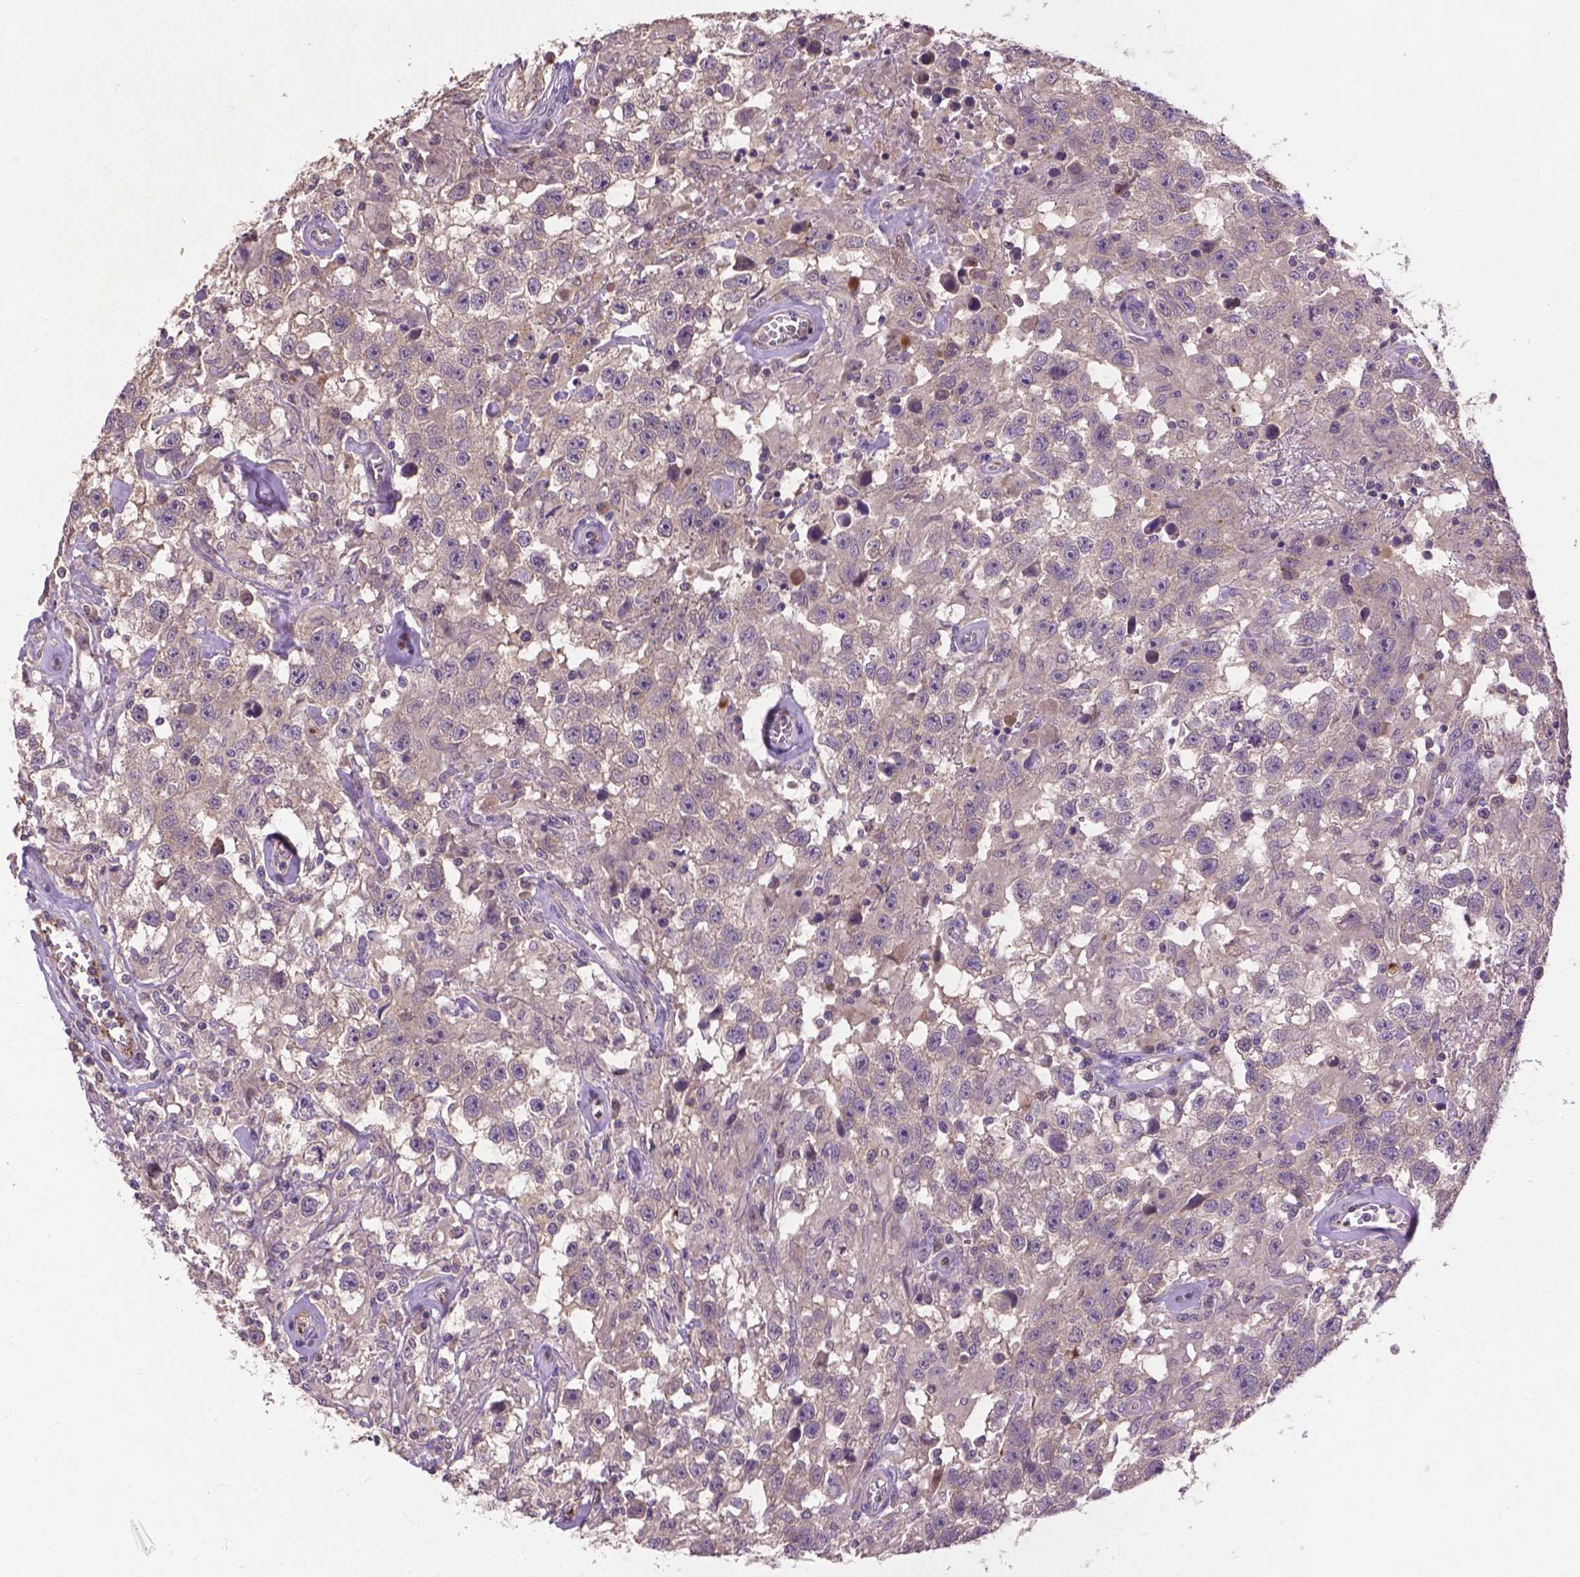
{"staining": {"intensity": "negative", "quantity": "none", "location": "none"}, "tissue": "testis cancer", "cell_type": "Tumor cells", "image_type": "cancer", "snomed": [{"axis": "morphology", "description": "Seminoma, NOS"}, {"axis": "topography", "description": "Testis"}], "caption": "The histopathology image reveals no staining of tumor cells in seminoma (testis).", "gene": "ZNF337", "patient": {"sex": "male", "age": 43}}